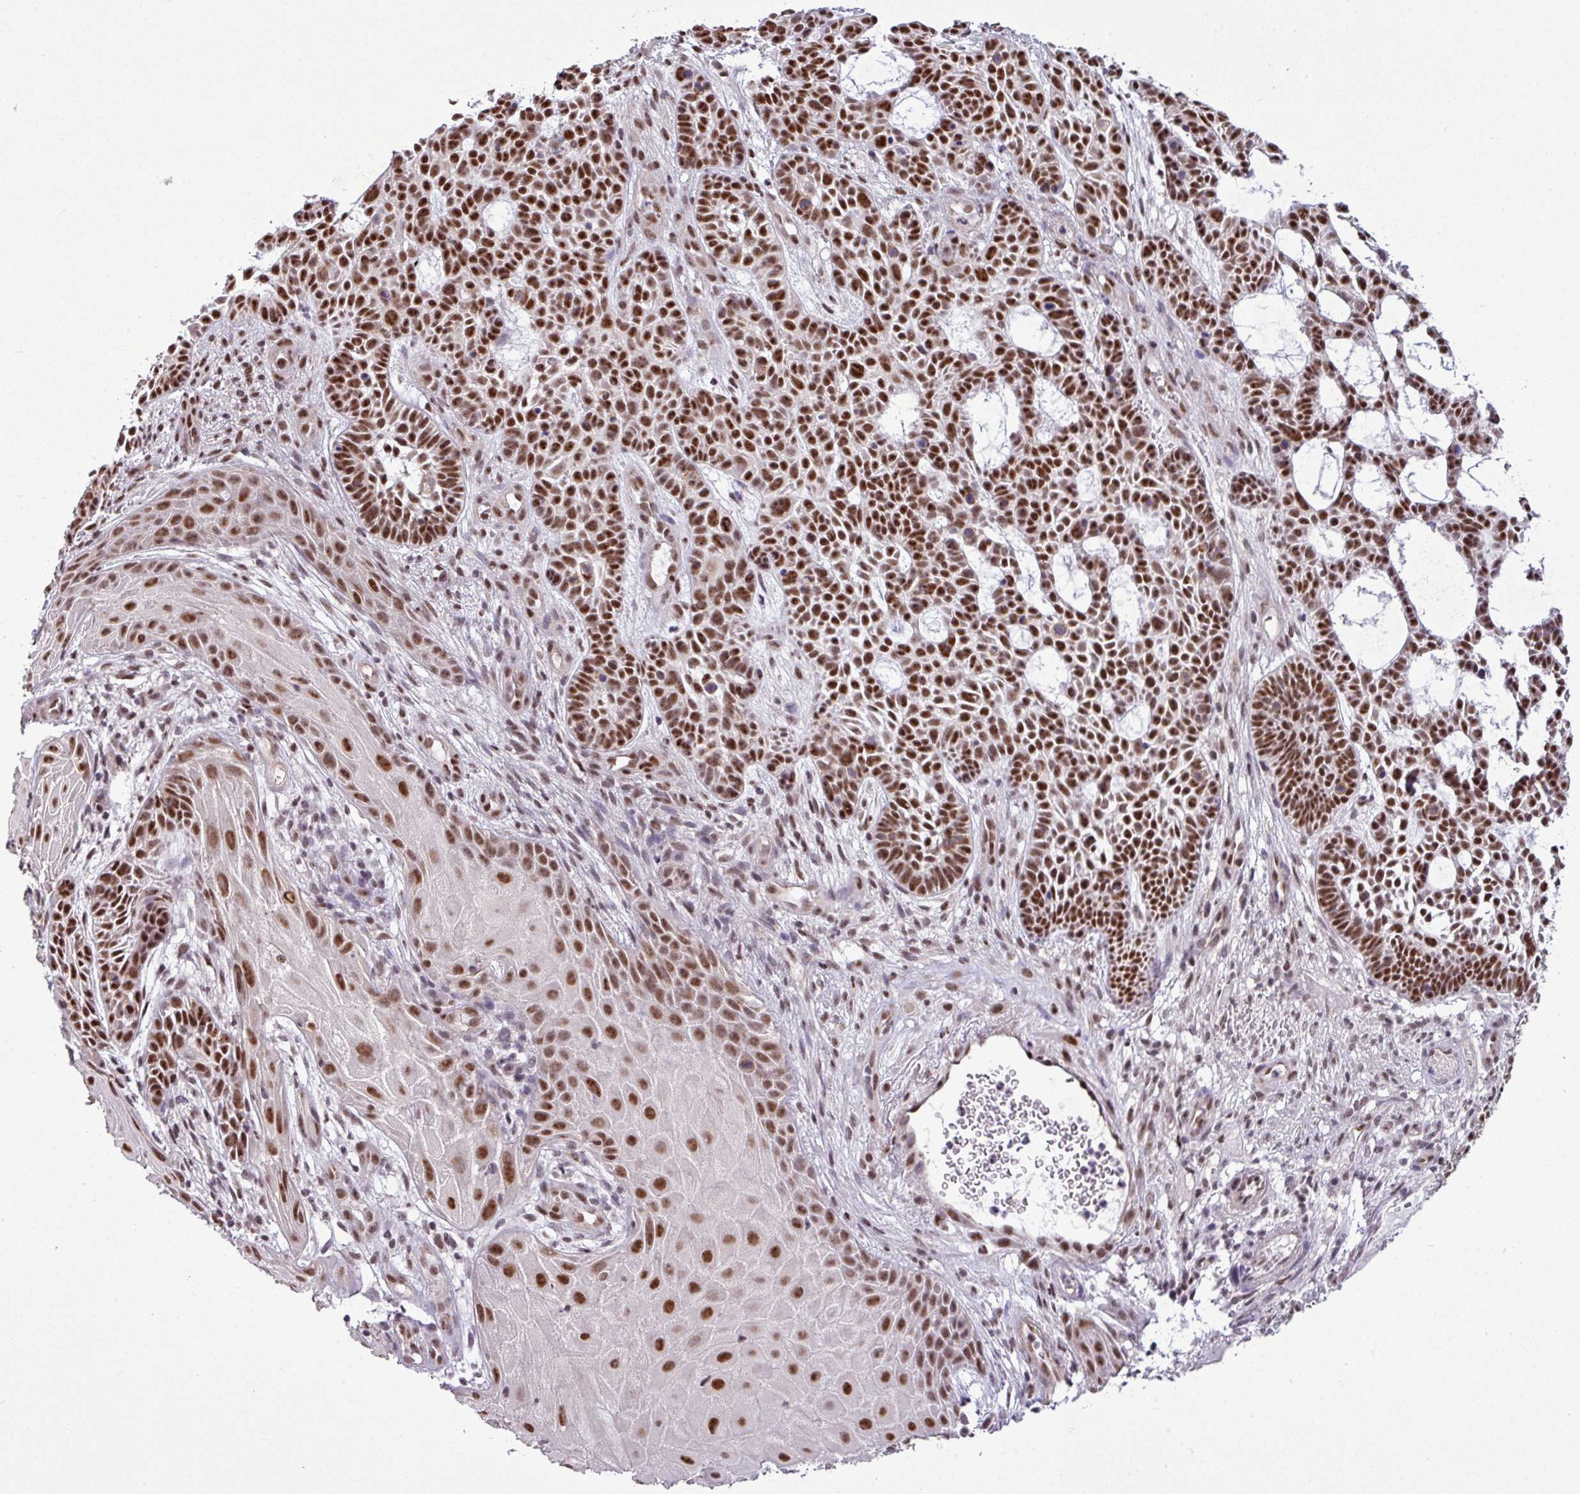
{"staining": {"intensity": "strong", "quantity": ">75%", "location": "nuclear"}, "tissue": "skin cancer", "cell_type": "Tumor cells", "image_type": "cancer", "snomed": [{"axis": "morphology", "description": "Basal cell carcinoma"}, {"axis": "topography", "description": "Skin"}], "caption": "Immunohistochemical staining of skin cancer (basal cell carcinoma) reveals high levels of strong nuclear protein expression in approximately >75% of tumor cells.", "gene": "ZNF217", "patient": {"sex": "male", "age": 89}}